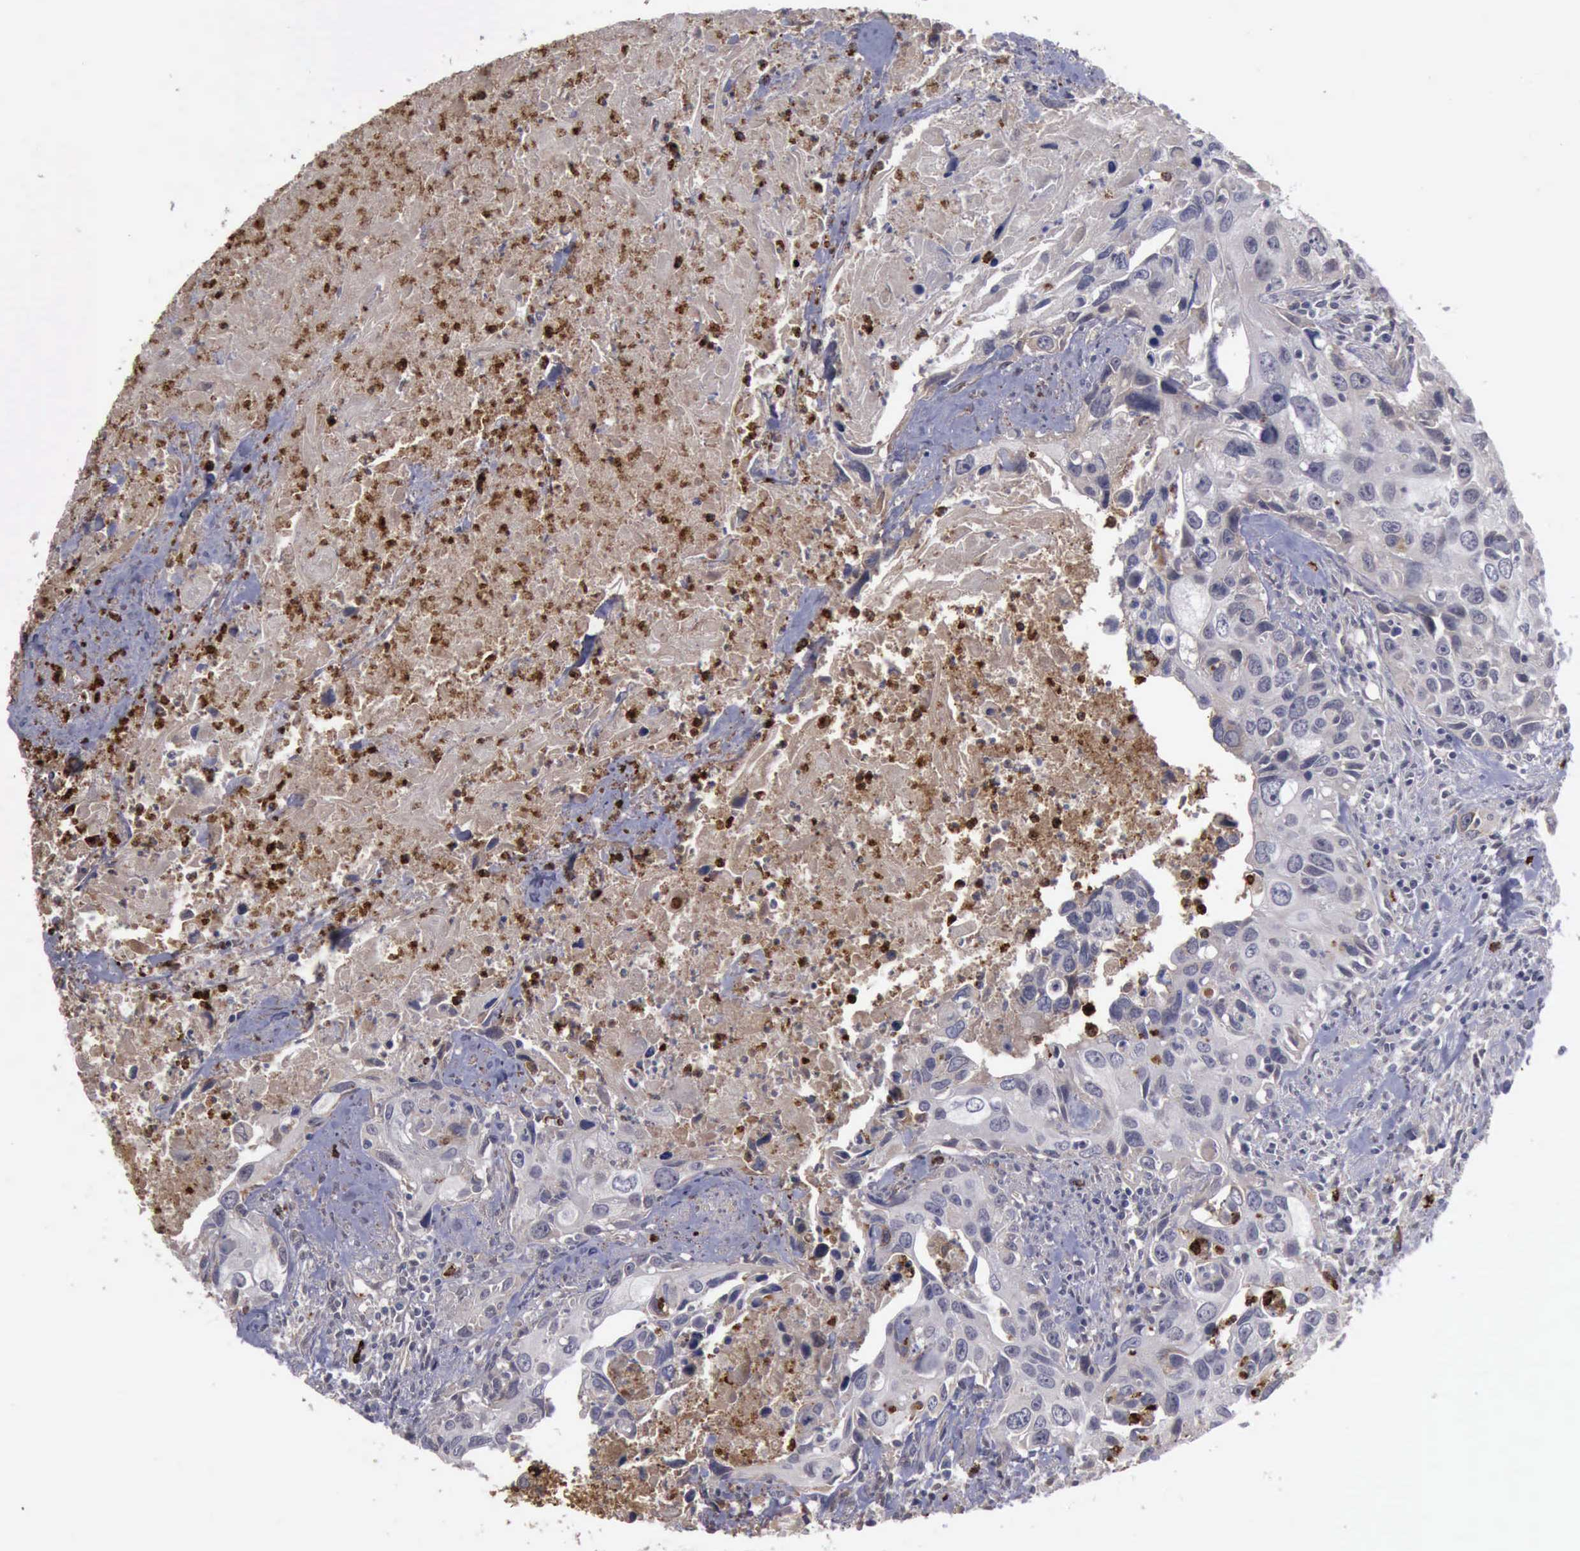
{"staining": {"intensity": "negative", "quantity": "none", "location": "none"}, "tissue": "urothelial cancer", "cell_type": "Tumor cells", "image_type": "cancer", "snomed": [{"axis": "morphology", "description": "Urothelial carcinoma, High grade"}, {"axis": "topography", "description": "Urinary bladder"}], "caption": "Image shows no significant protein positivity in tumor cells of urothelial cancer.", "gene": "MMP9", "patient": {"sex": "male", "age": 71}}